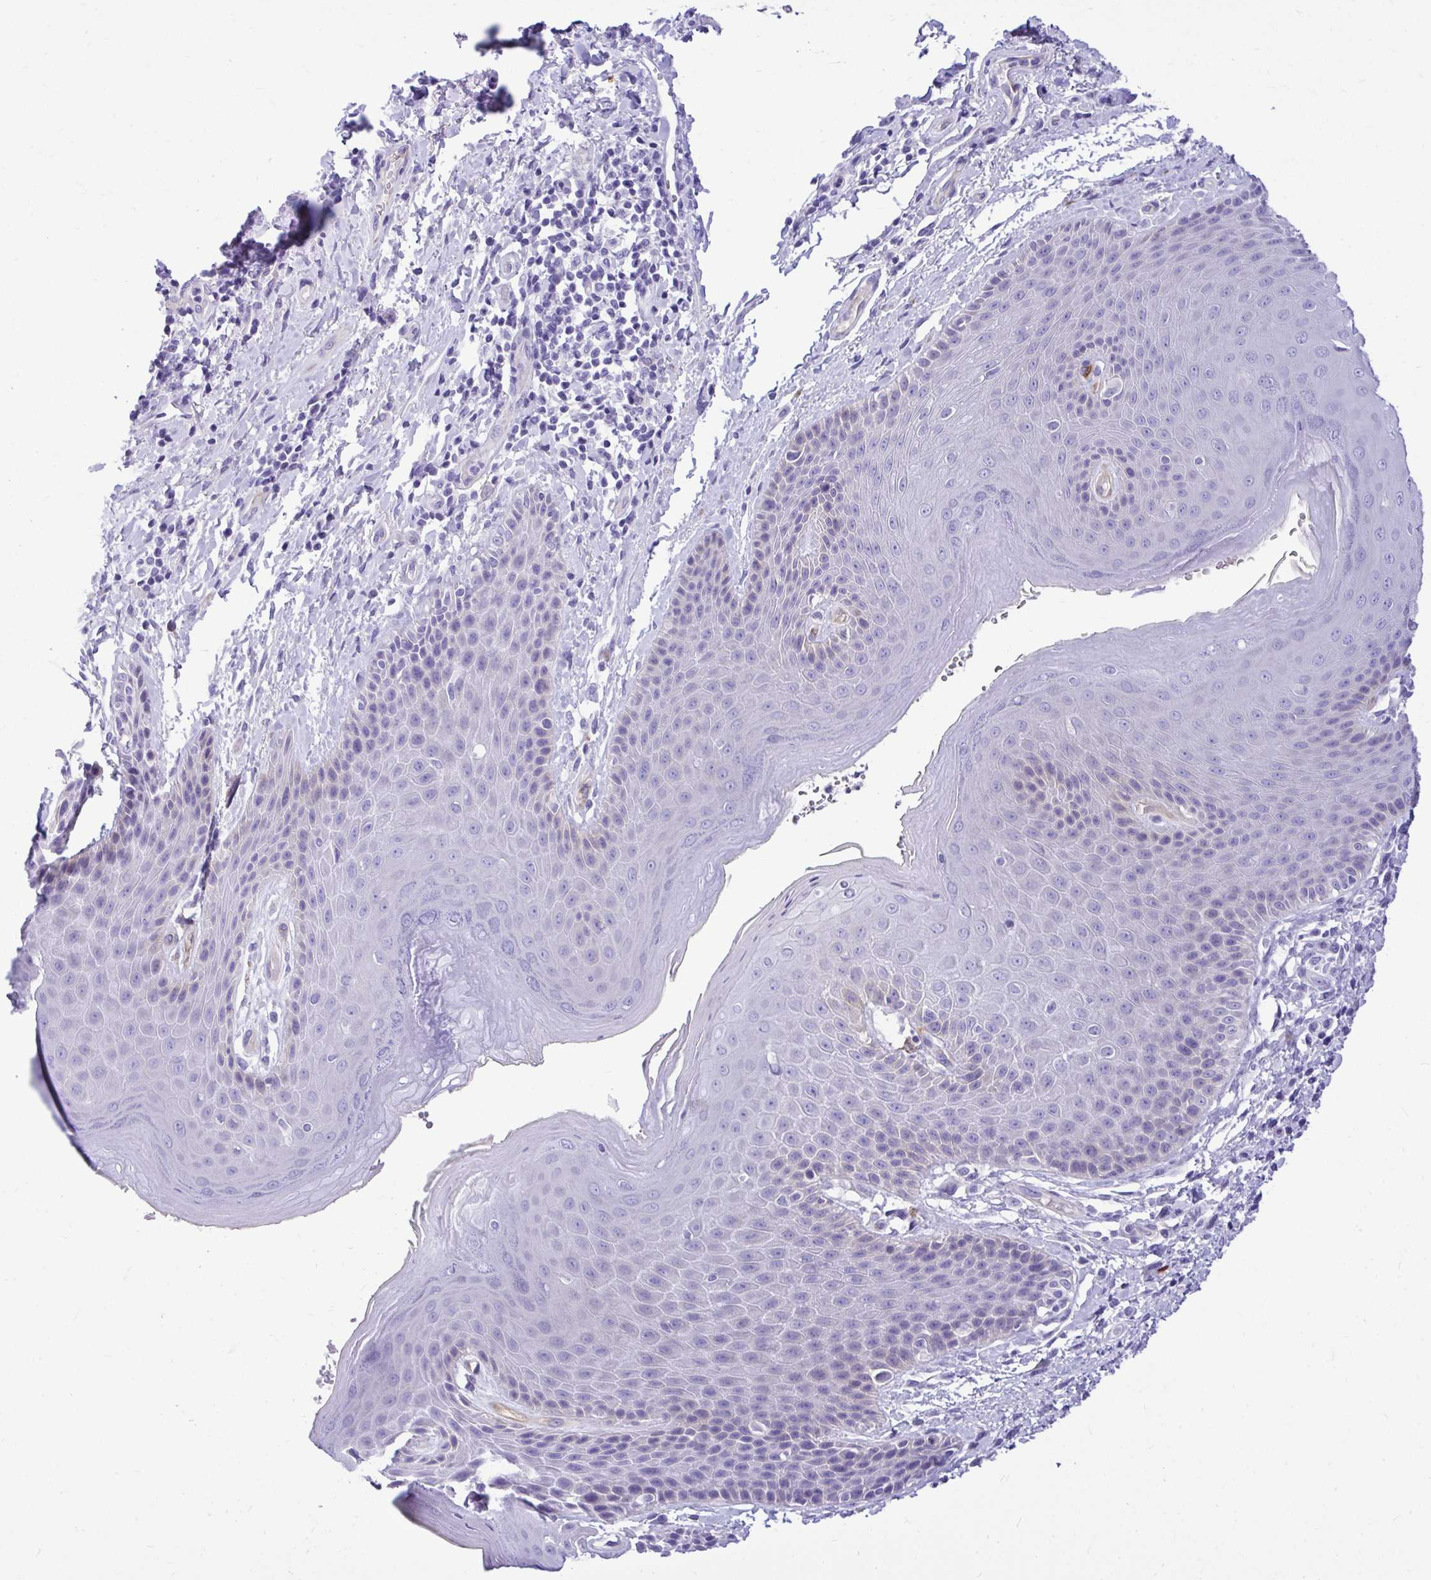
{"staining": {"intensity": "negative", "quantity": "none", "location": "none"}, "tissue": "skin", "cell_type": "Epidermal cells", "image_type": "normal", "snomed": [{"axis": "morphology", "description": "Normal tissue, NOS"}, {"axis": "topography", "description": "Anal"}, {"axis": "topography", "description": "Peripheral nerve tissue"}], "caption": "Photomicrograph shows no significant protein expression in epidermal cells of unremarkable skin. (DAB immunohistochemistry visualized using brightfield microscopy, high magnification).", "gene": "ABCG2", "patient": {"sex": "male", "age": 51}}